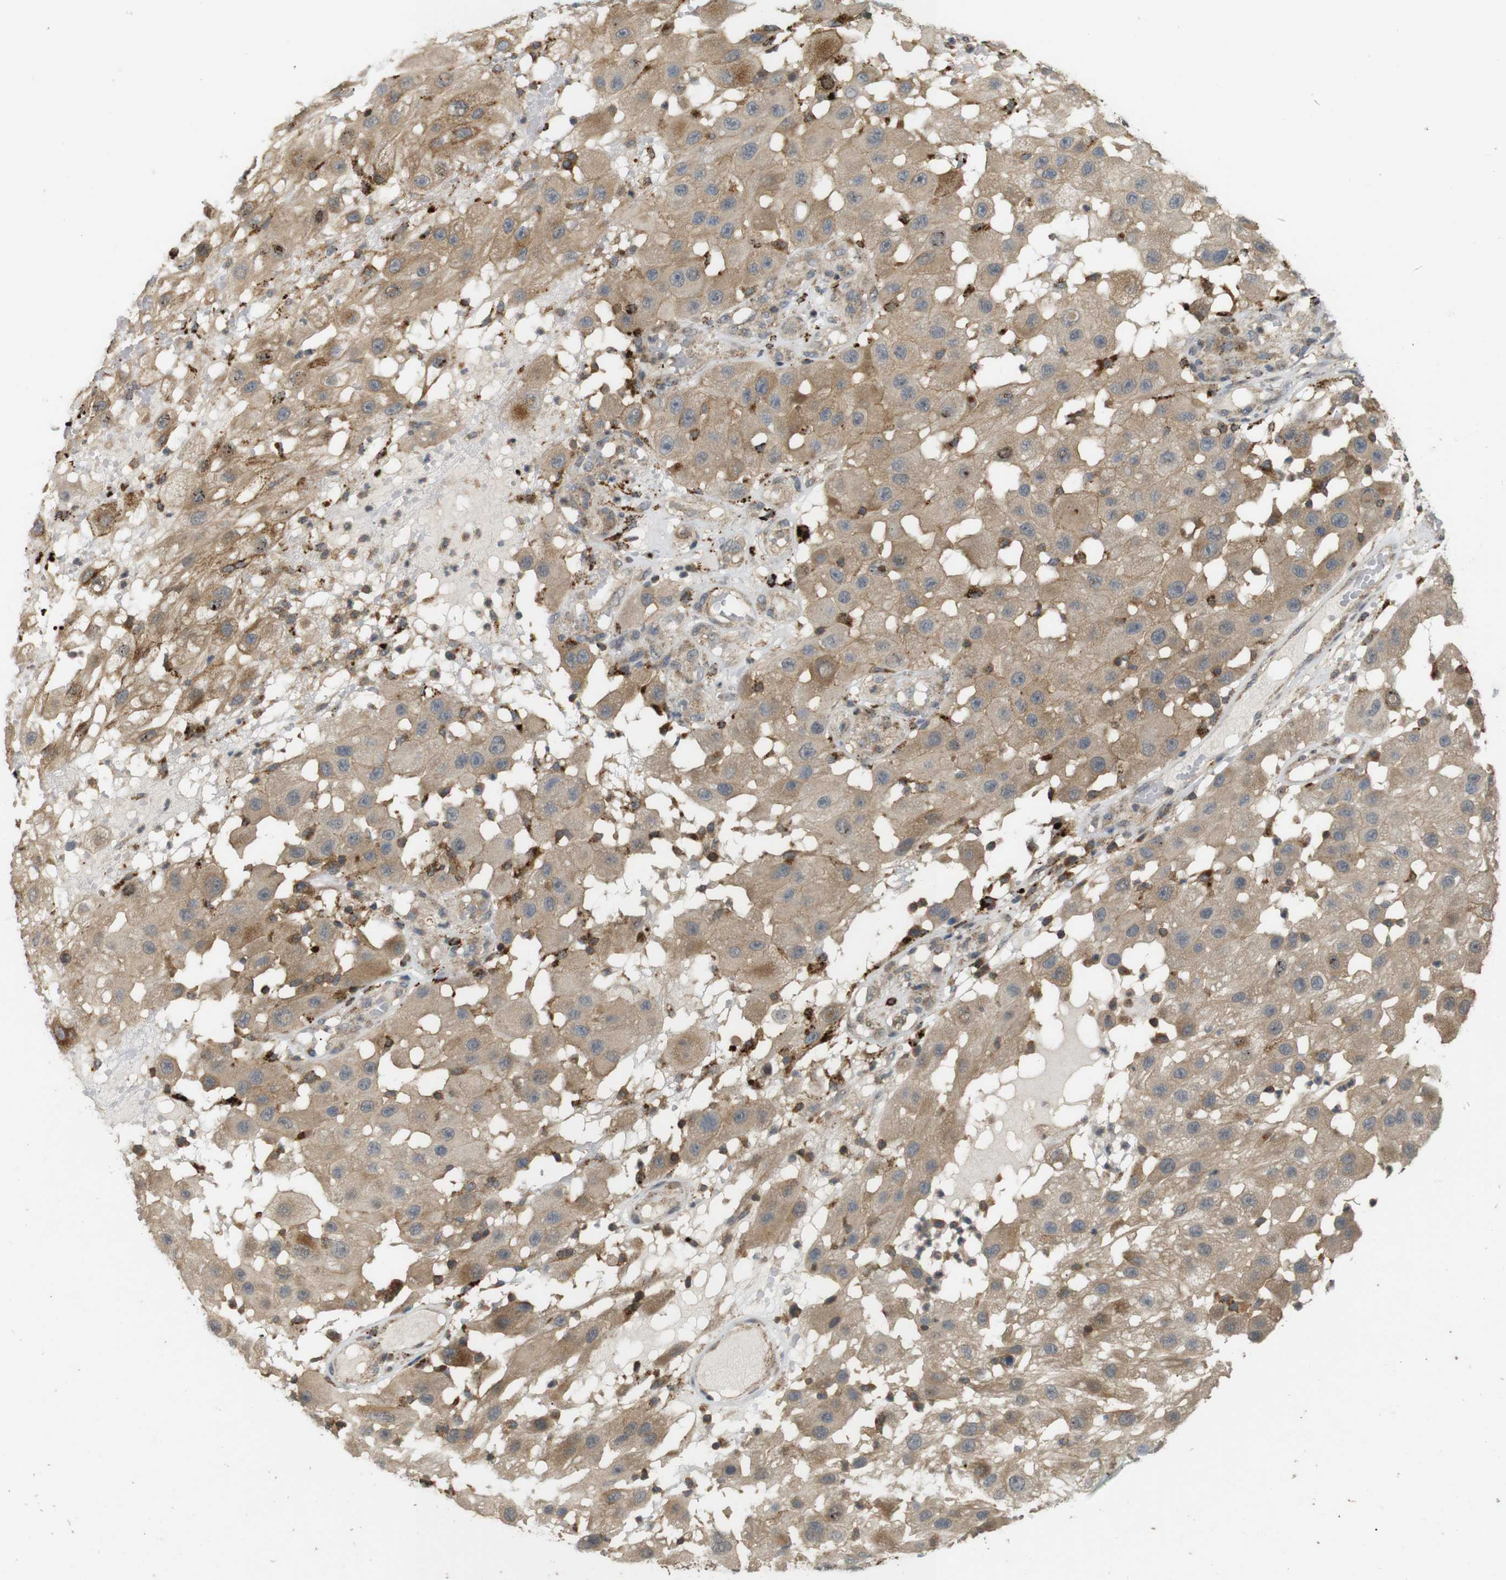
{"staining": {"intensity": "moderate", "quantity": ">75%", "location": "cytoplasmic/membranous"}, "tissue": "melanoma", "cell_type": "Tumor cells", "image_type": "cancer", "snomed": [{"axis": "morphology", "description": "Malignant melanoma, NOS"}, {"axis": "topography", "description": "Skin"}], "caption": "Moderate cytoplasmic/membranous protein expression is present in approximately >75% of tumor cells in melanoma.", "gene": "KSR1", "patient": {"sex": "female", "age": 81}}